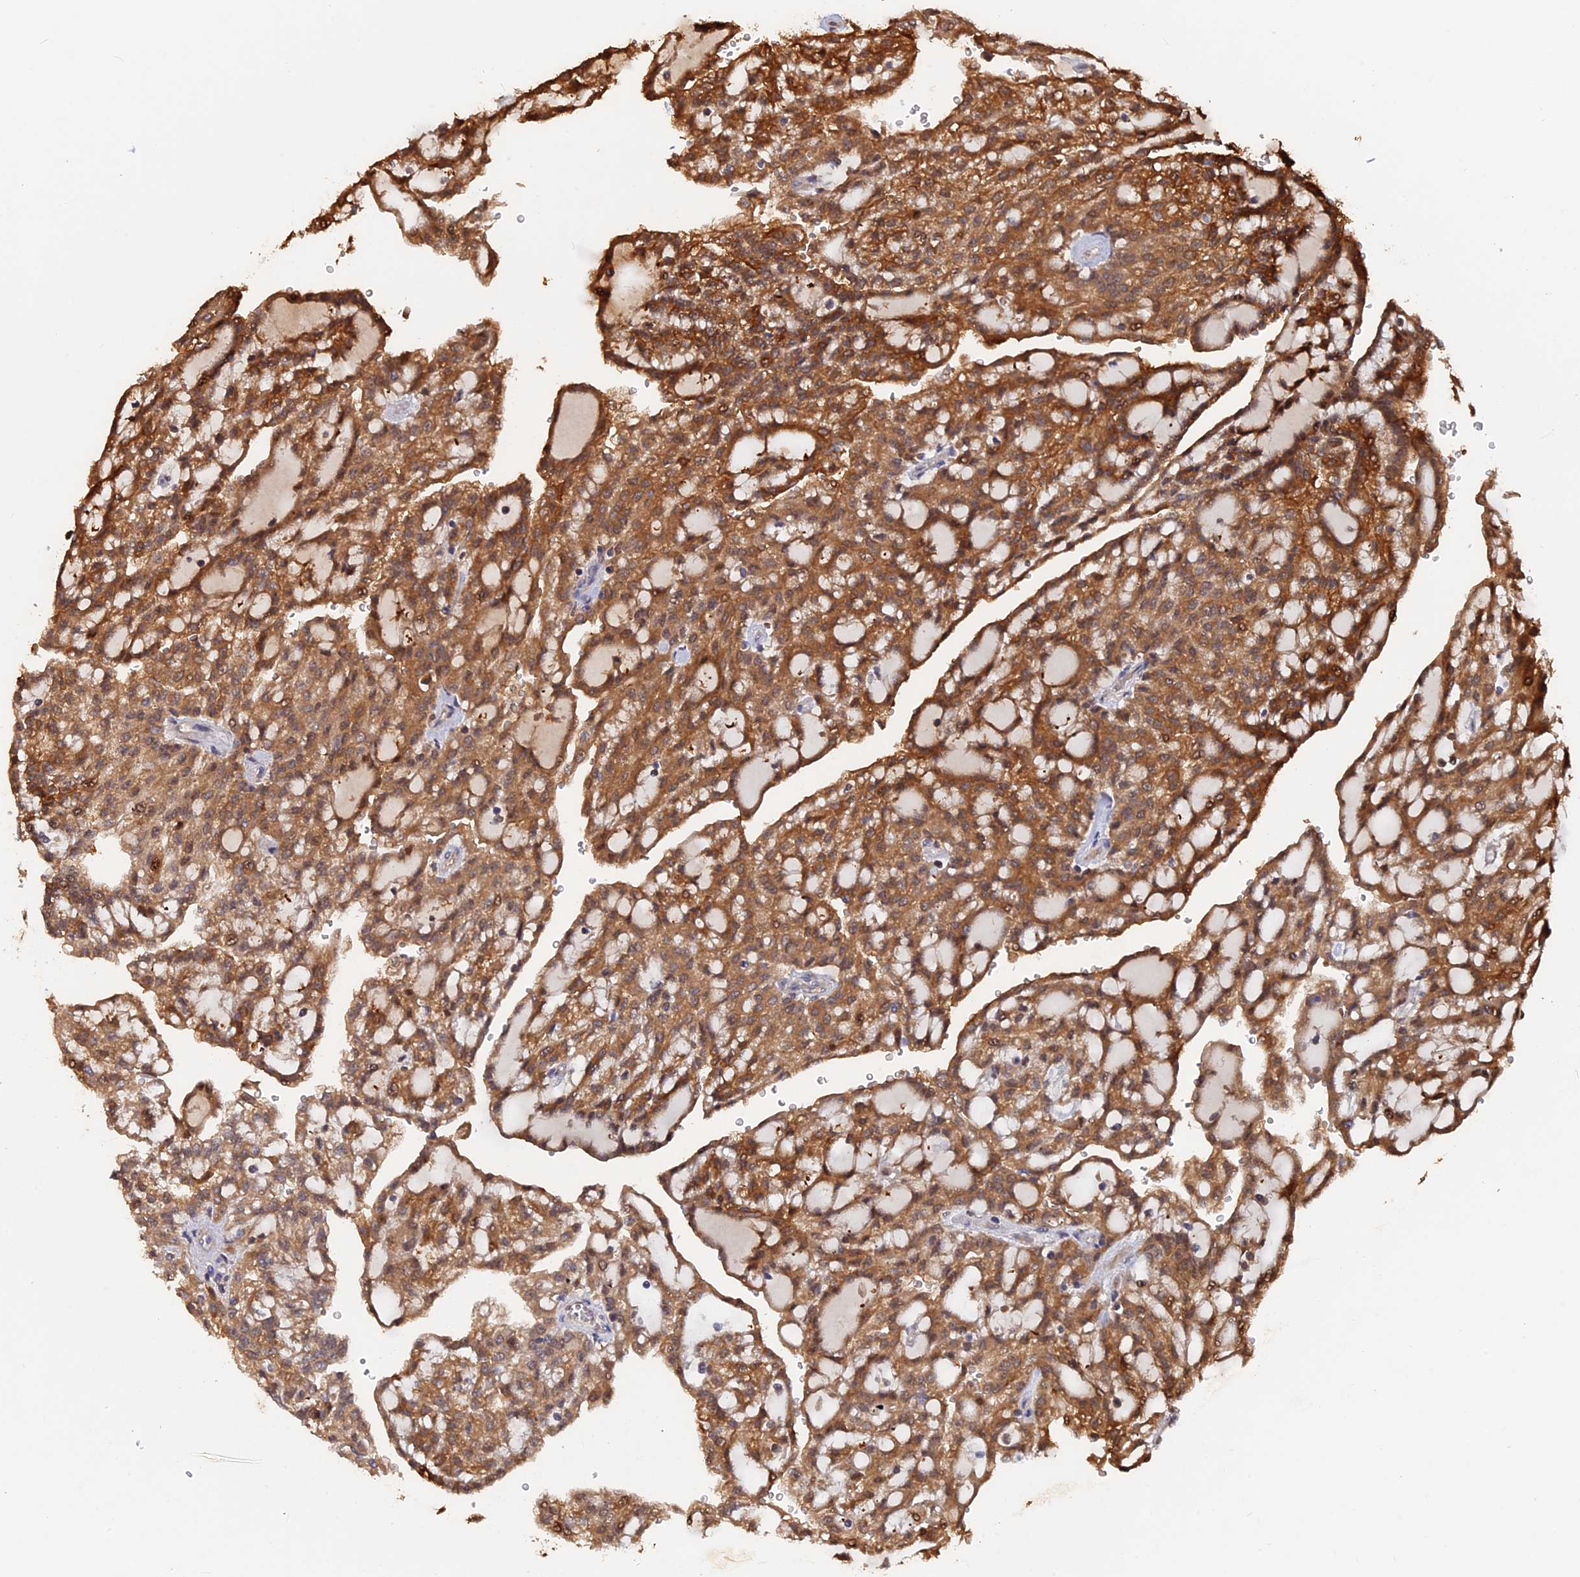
{"staining": {"intensity": "strong", "quantity": ">75%", "location": "cytoplasmic/membranous,nuclear"}, "tissue": "renal cancer", "cell_type": "Tumor cells", "image_type": "cancer", "snomed": [{"axis": "morphology", "description": "Adenocarcinoma, NOS"}, {"axis": "topography", "description": "Kidney"}], "caption": "Immunohistochemical staining of renal cancer shows high levels of strong cytoplasmic/membranous and nuclear positivity in about >75% of tumor cells.", "gene": "BLVRA", "patient": {"sex": "male", "age": 63}}